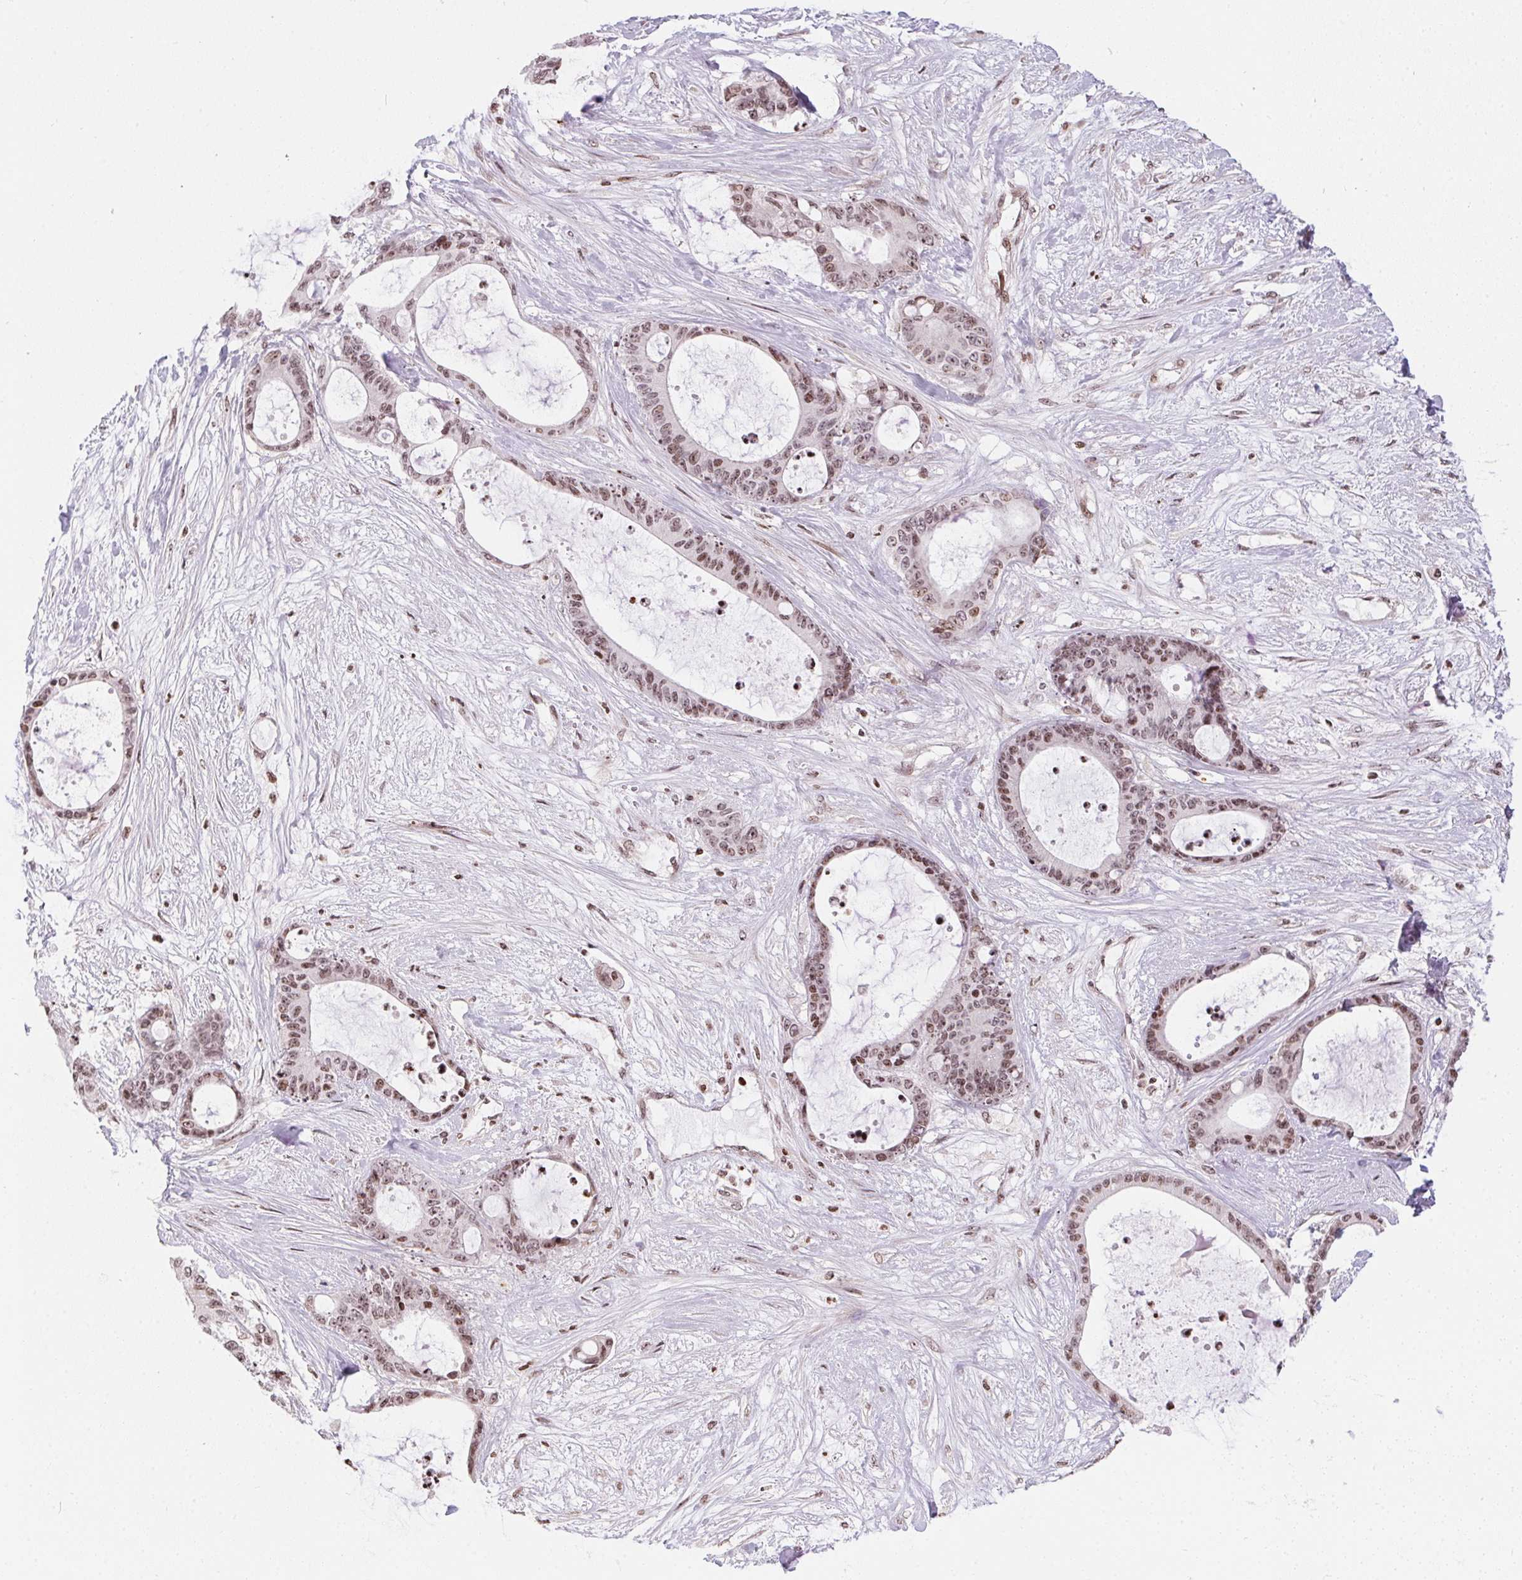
{"staining": {"intensity": "moderate", "quantity": ">75%", "location": "nuclear"}, "tissue": "liver cancer", "cell_type": "Tumor cells", "image_type": "cancer", "snomed": [{"axis": "morphology", "description": "Normal tissue, NOS"}, {"axis": "morphology", "description": "Cholangiocarcinoma"}, {"axis": "topography", "description": "Liver"}, {"axis": "topography", "description": "Peripheral nerve tissue"}], "caption": "This is an image of IHC staining of liver cholangiocarcinoma, which shows moderate expression in the nuclear of tumor cells.", "gene": "RNF181", "patient": {"sex": "female", "age": 73}}